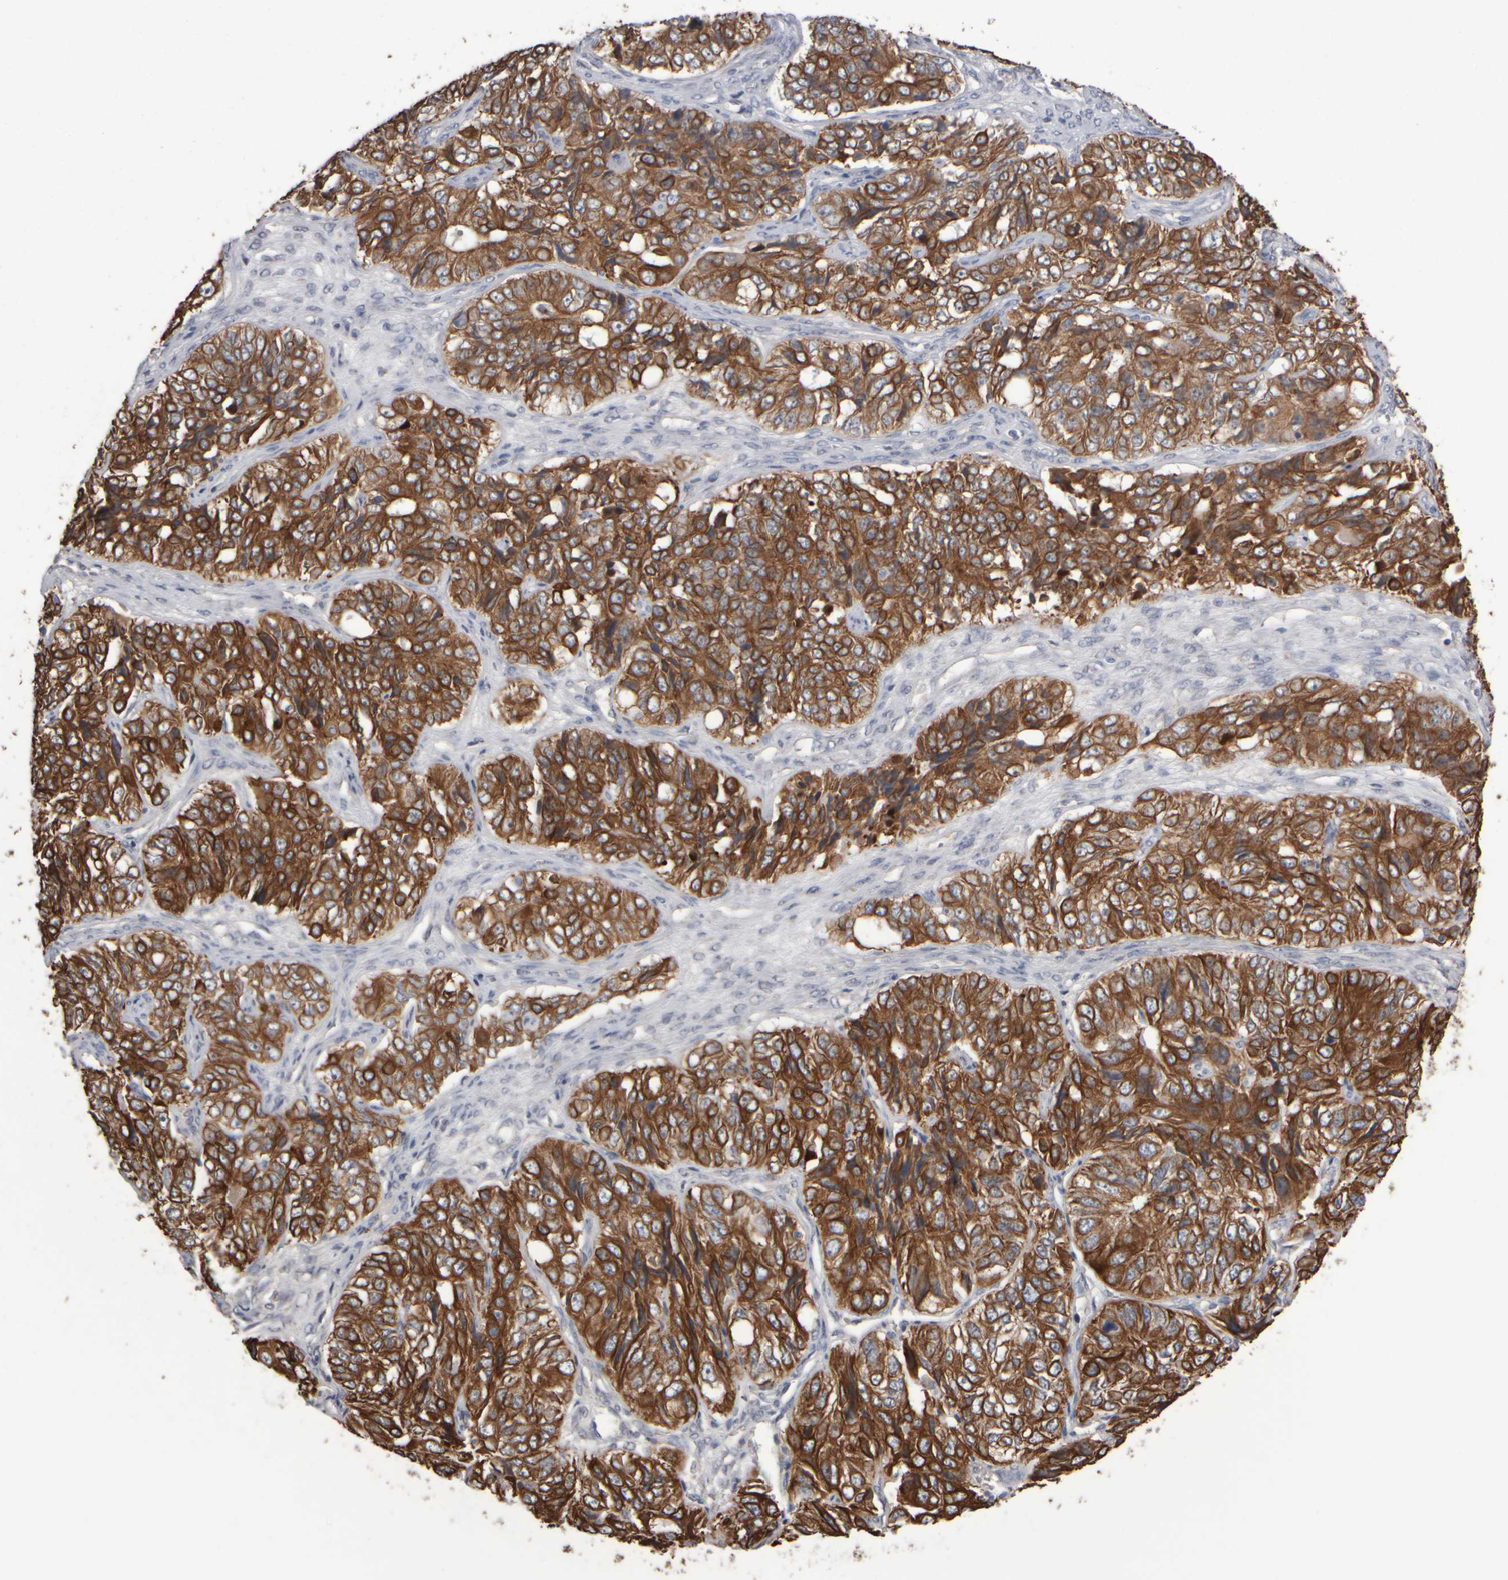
{"staining": {"intensity": "strong", "quantity": ">75%", "location": "cytoplasmic/membranous"}, "tissue": "ovarian cancer", "cell_type": "Tumor cells", "image_type": "cancer", "snomed": [{"axis": "morphology", "description": "Carcinoma, endometroid"}, {"axis": "topography", "description": "Ovary"}], "caption": "Ovarian endometroid carcinoma stained for a protein reveals strong cytoplasmic/membranous positivity in tumor cells.", "gene": "EPHX2", "patient": {"sex": "female", "age": 51}}